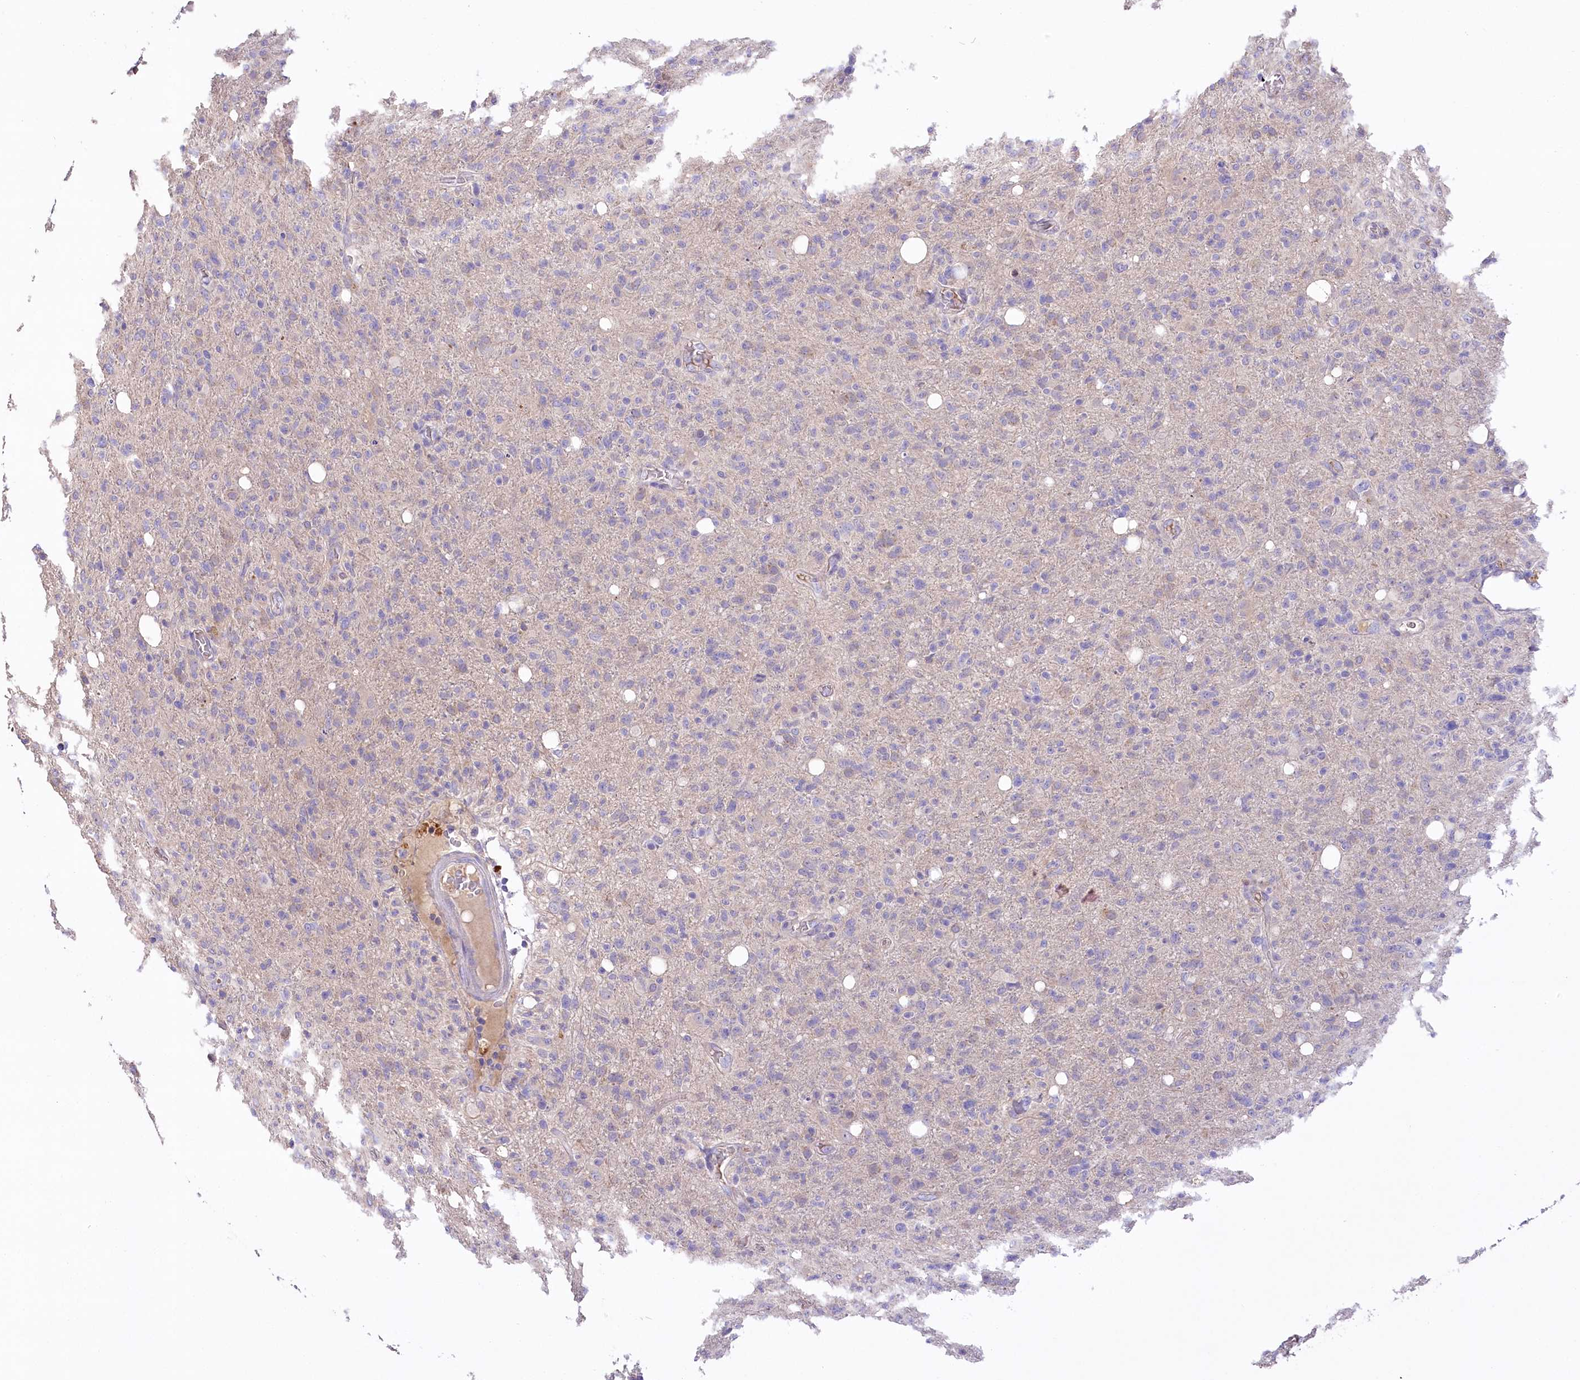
{"staining": {"intensity": "negative", "quantity": "none", "location": "none"}, "tissue": "glioma", "cell_type": "Tumor cells", "image_type": "cancer", "snomed": [{"axis": "morphology", "description": "Glioma, malignant, High grade"}, {"axis": "topography", "description": "Brain"}], "caption": "Immunohistochemistry (IHC) of glioma displays no expression in tumor cells.", "gene": "PBLD", "patient": {"sex": "female", "age": 57}}